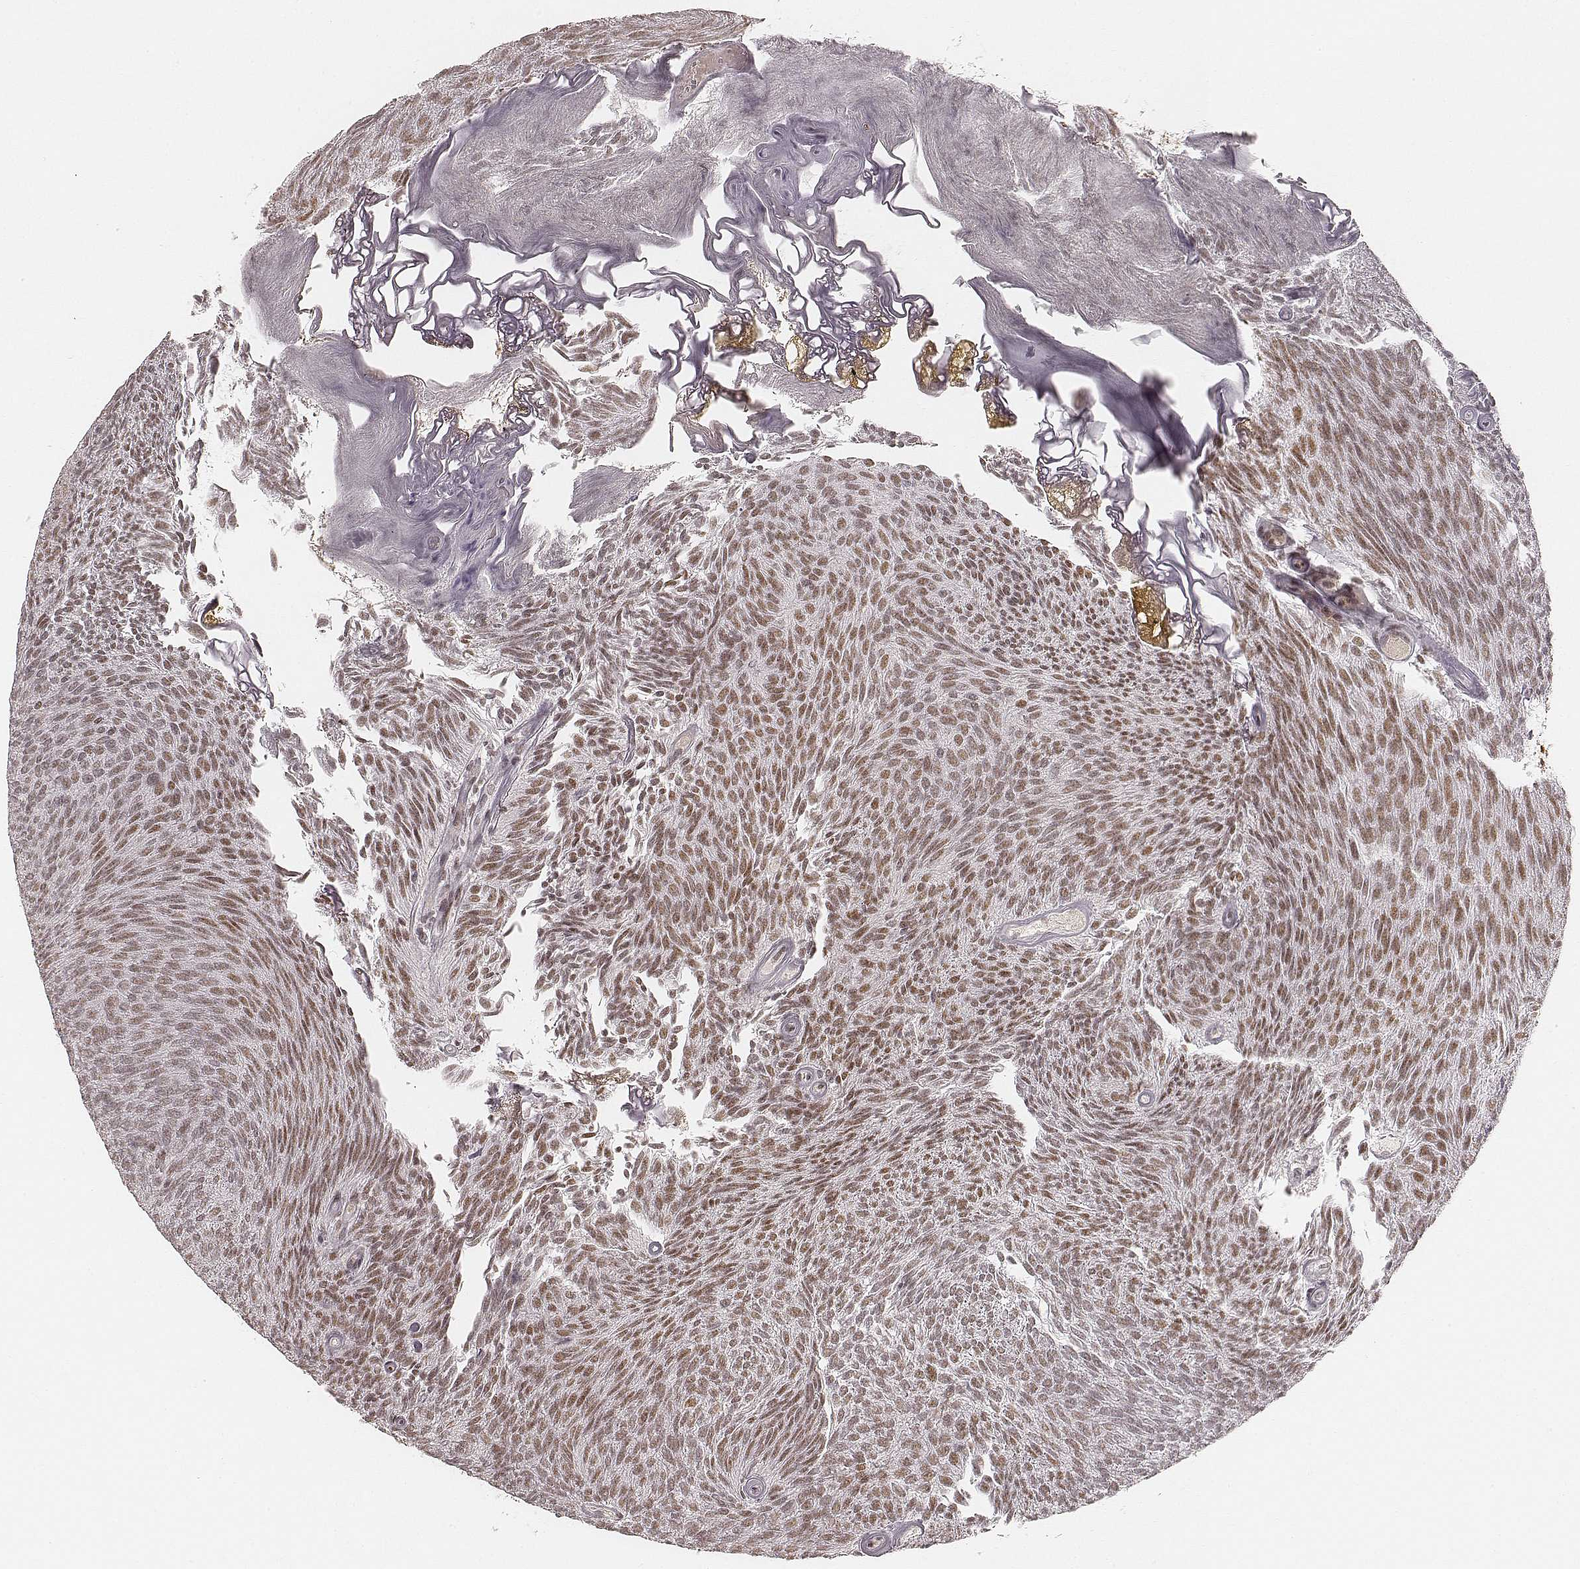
{"staining": {"intensity": "moderate", "quantity": ">75%", "location": "nuclear"}, "tissue": "urothelial cancer", "cell_type": "Tumor cells", "image_type": "cancer", "snomed": [{"axis": "morphology", "description": "Urothelial carcinoma, Low grade"}, {"axis": "topography", "description": "Urinary bladder"}], "caption": "Urothelial cancer was stained to show a protein in brown. There is medium levels of moderate nuclear expression in approximately >75% of tumor cells.", "gene": "HNRNPC", "patient": {"sex": "male", "age": 77}}